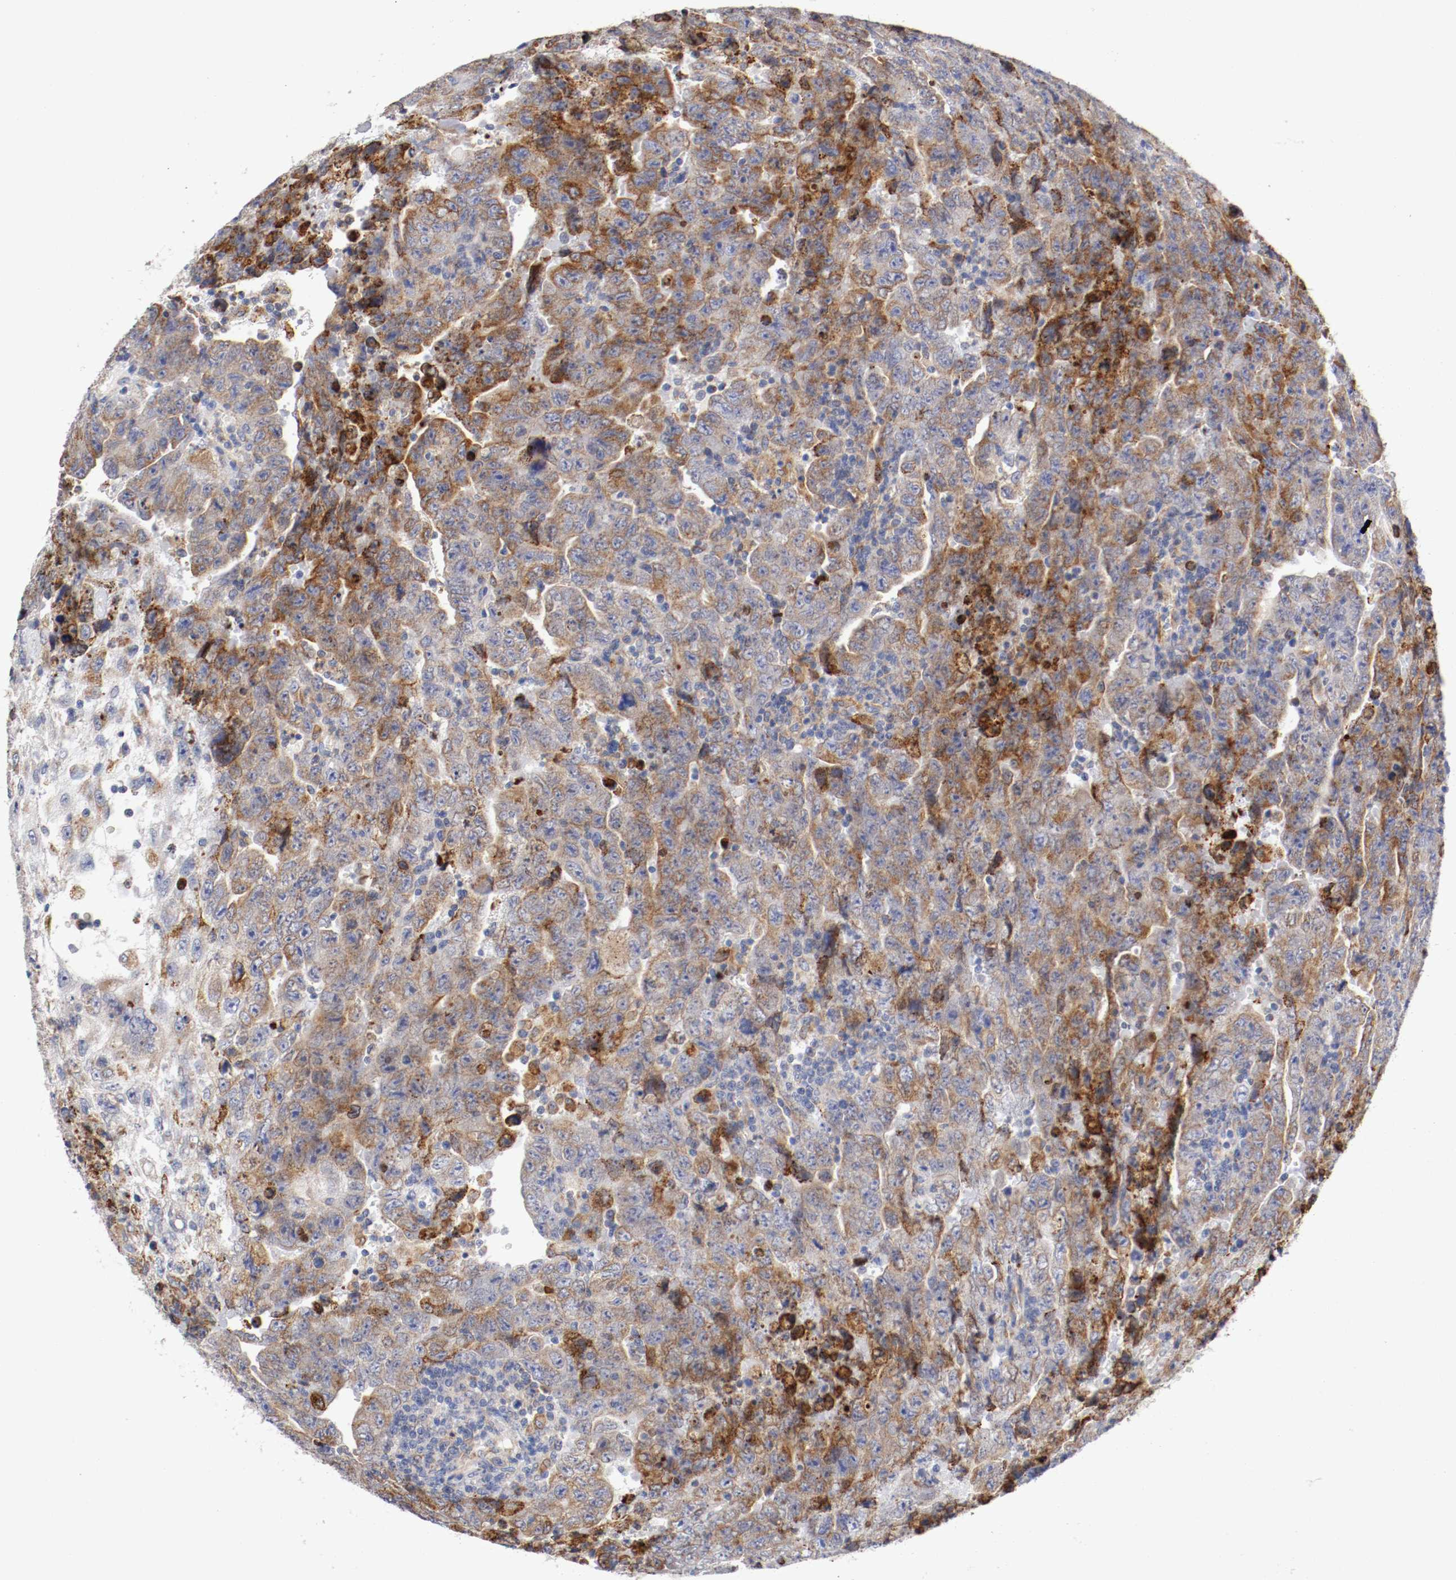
{"staining": {"intensity": "moderate", "quantity": ">75%", "location": "cytoplasmic/membranous"}, "tissue": "testis cancer", "cell_type": "Tumor cells", "image_type": "cancer", "snomed": [{"axis": "morphology", "description": "Carcinoma, Embryonal, NOS"}, {"axis": "topography", "description": "Testis"}], "caption": "Moderate cytoplasmic/membranous protein staining is seen in approximately >75% of tumor cells in testis cancer (embryonal carcinoma).", "gene": "TRAF2", "patient": {"sex": "male", "age": 28}}